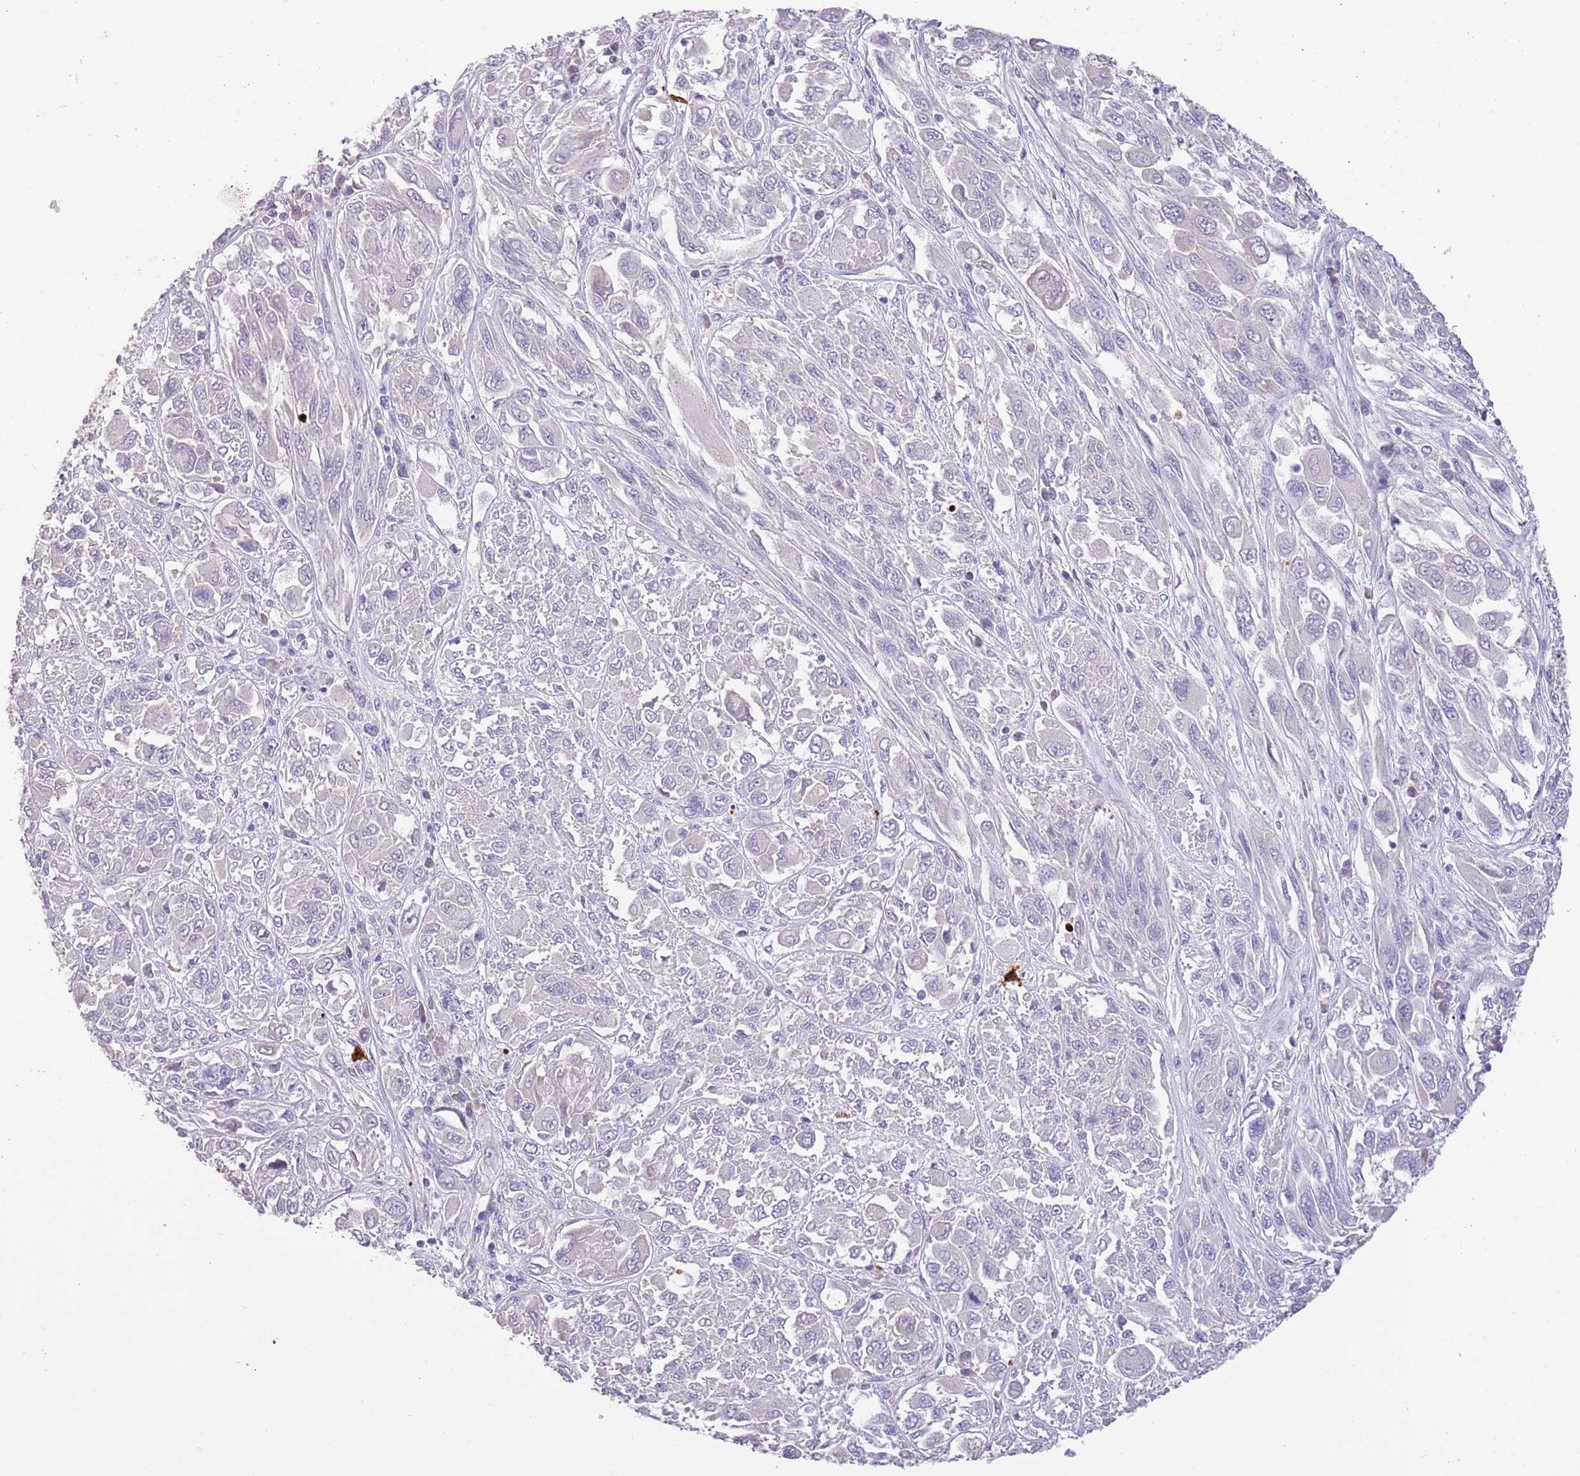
{"staining": {"intensity": "negative", "quantity": "none", "location": "none"}, "tissue": "melanoma", "cell_type": "Tumor cells", "image_type": "cancer", "snomed": [{"axis": "morphology", "description": "Malignant melanoma, NOS"}, {"axis": "topography", "description": "Skin"}], "caption": "Immunohistochemistry image of human melanoma stained for a protein (brown), which demonstrates no positivity in tumor cells.", "gene": "SFTPA1", "patient": {"sex": "female", "age": 91}}